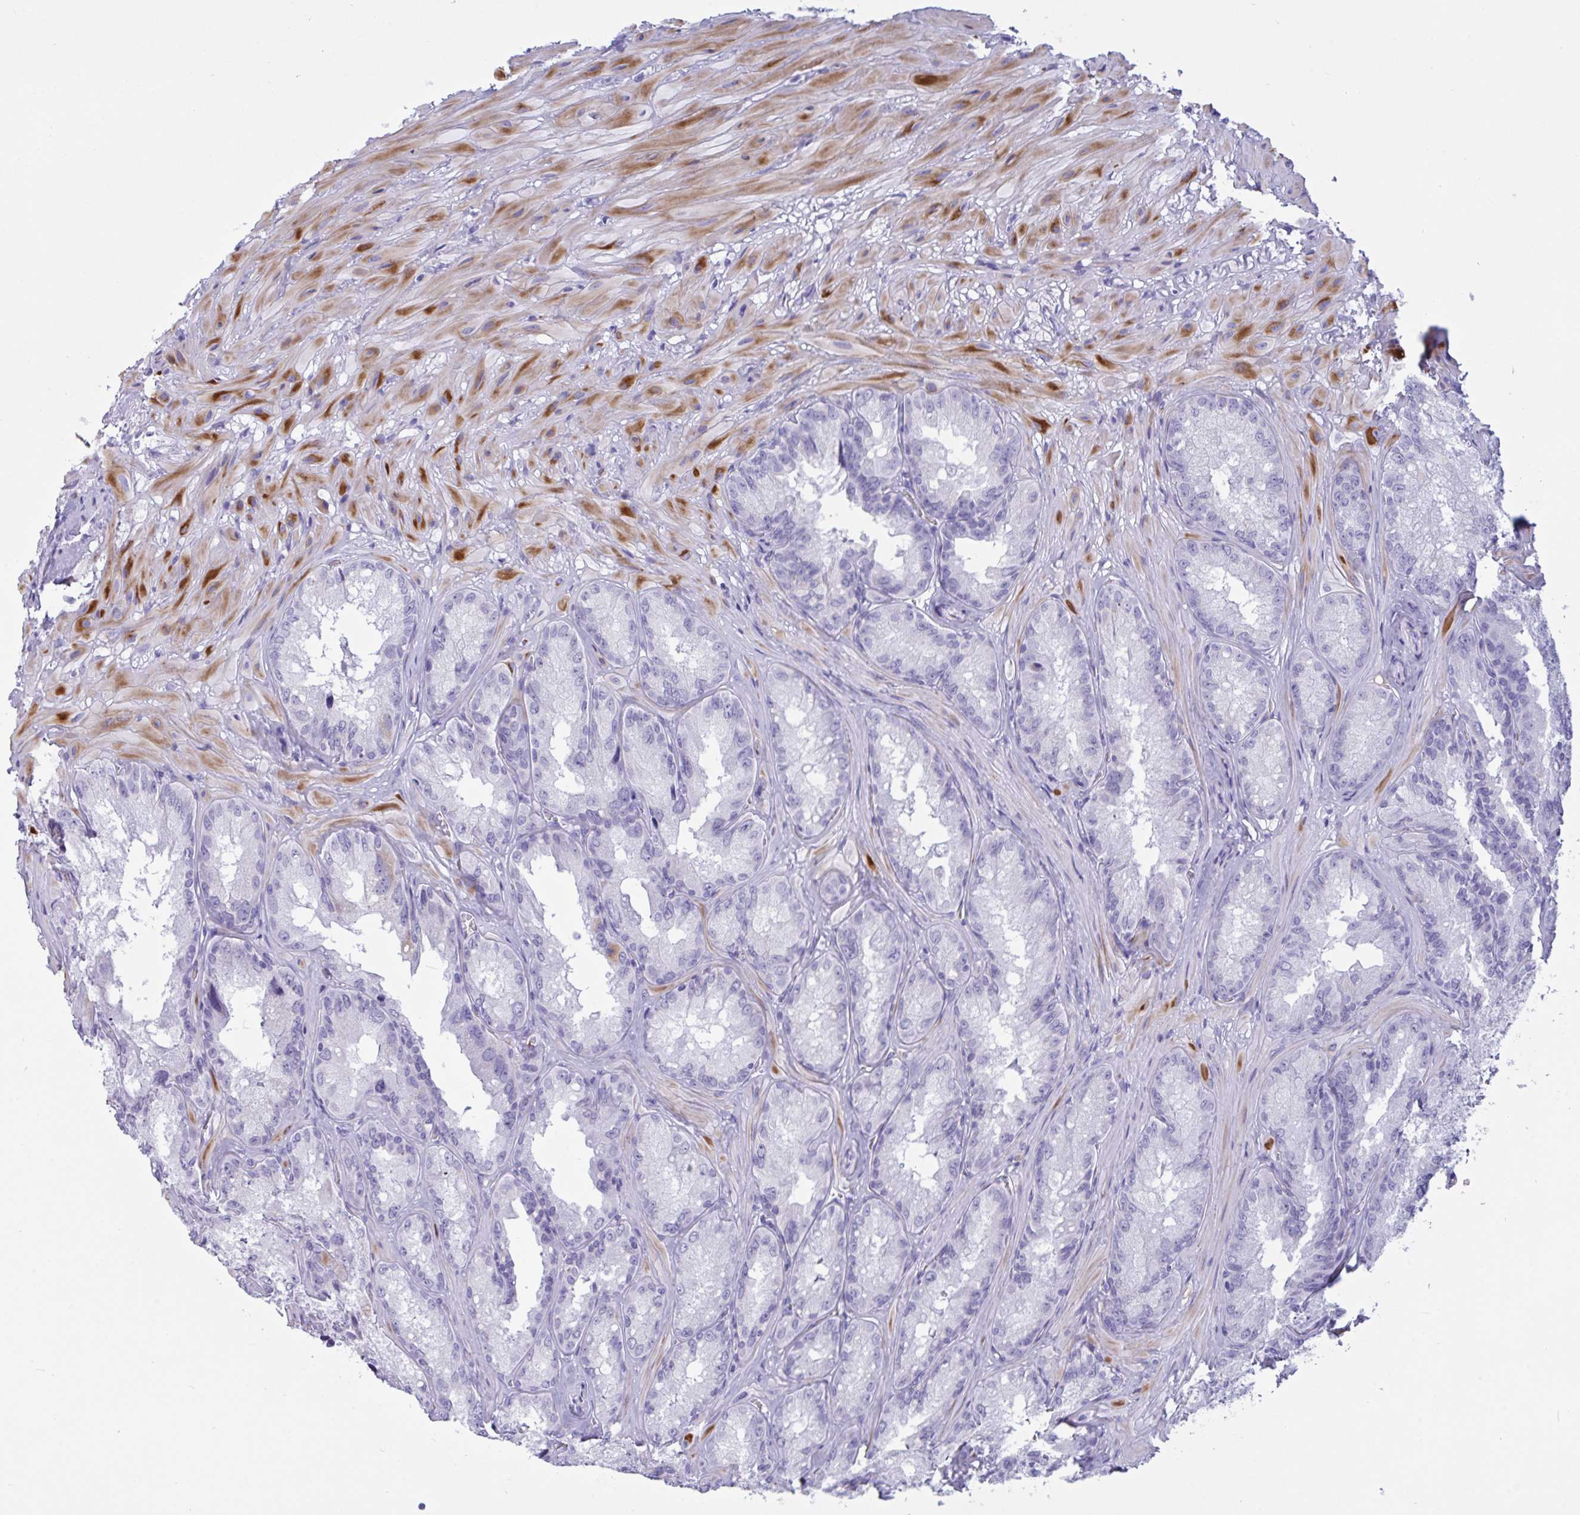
{"staining": {"intensity": "negative", "quantity": "none", "location": "none"}, "tissue": "seminal vesicle", "cell_type": "Glandular cells", "image_type": "normal", "snomed": [{"axis": "morphology", "description": "Normal tissue, NOS"}, {"axis": "topography", "description": "Seminal veicle"}], "caption": "This is an immunohistochemistry photomicrograph of normal seminal vesicle. There is no positivity in glandular cells.", "gene": "OXLD1", "patient": {"sex": "male", "age": 47}}